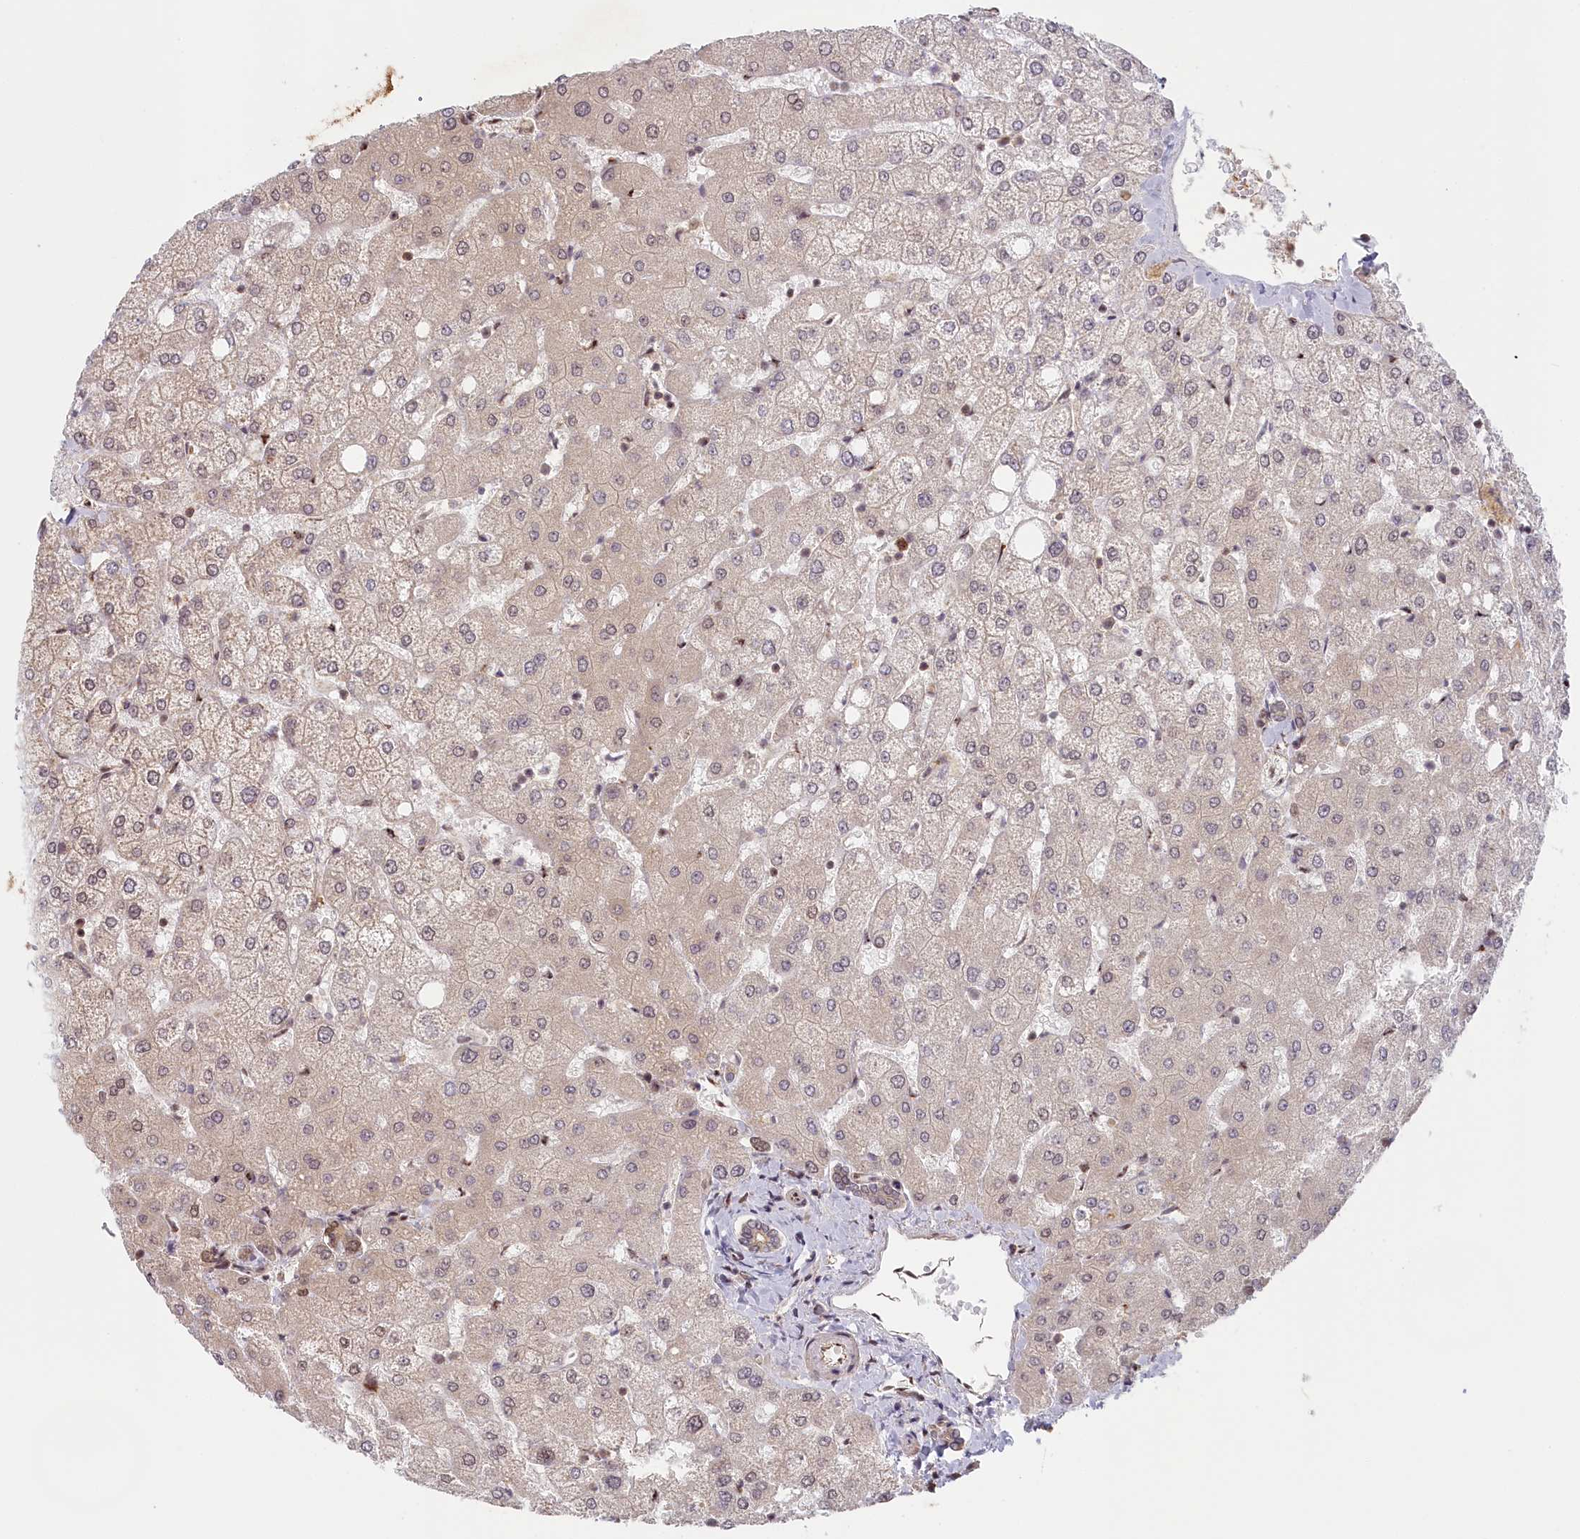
{"staining": {"intensity": "weak", "quantity": "25%-75%", "location": "nuclear"}, "tissue": "liver", "cell_type": "Cholangiocytes", "image_type": "normal", "snomed": [{"axis": "morphology", "description": "Normal tissue, NOS"}, {"axis": "topography", "description": "Liver"}], "caption": "Protein positivity by immunohistochemistry (IHC) demonstrates weak nuclear staining in about 25%-75% of cholangiocytes in unremarkable liver.", "gene": "C19orf44", "patient": {"sex": "female", "age": 54}}